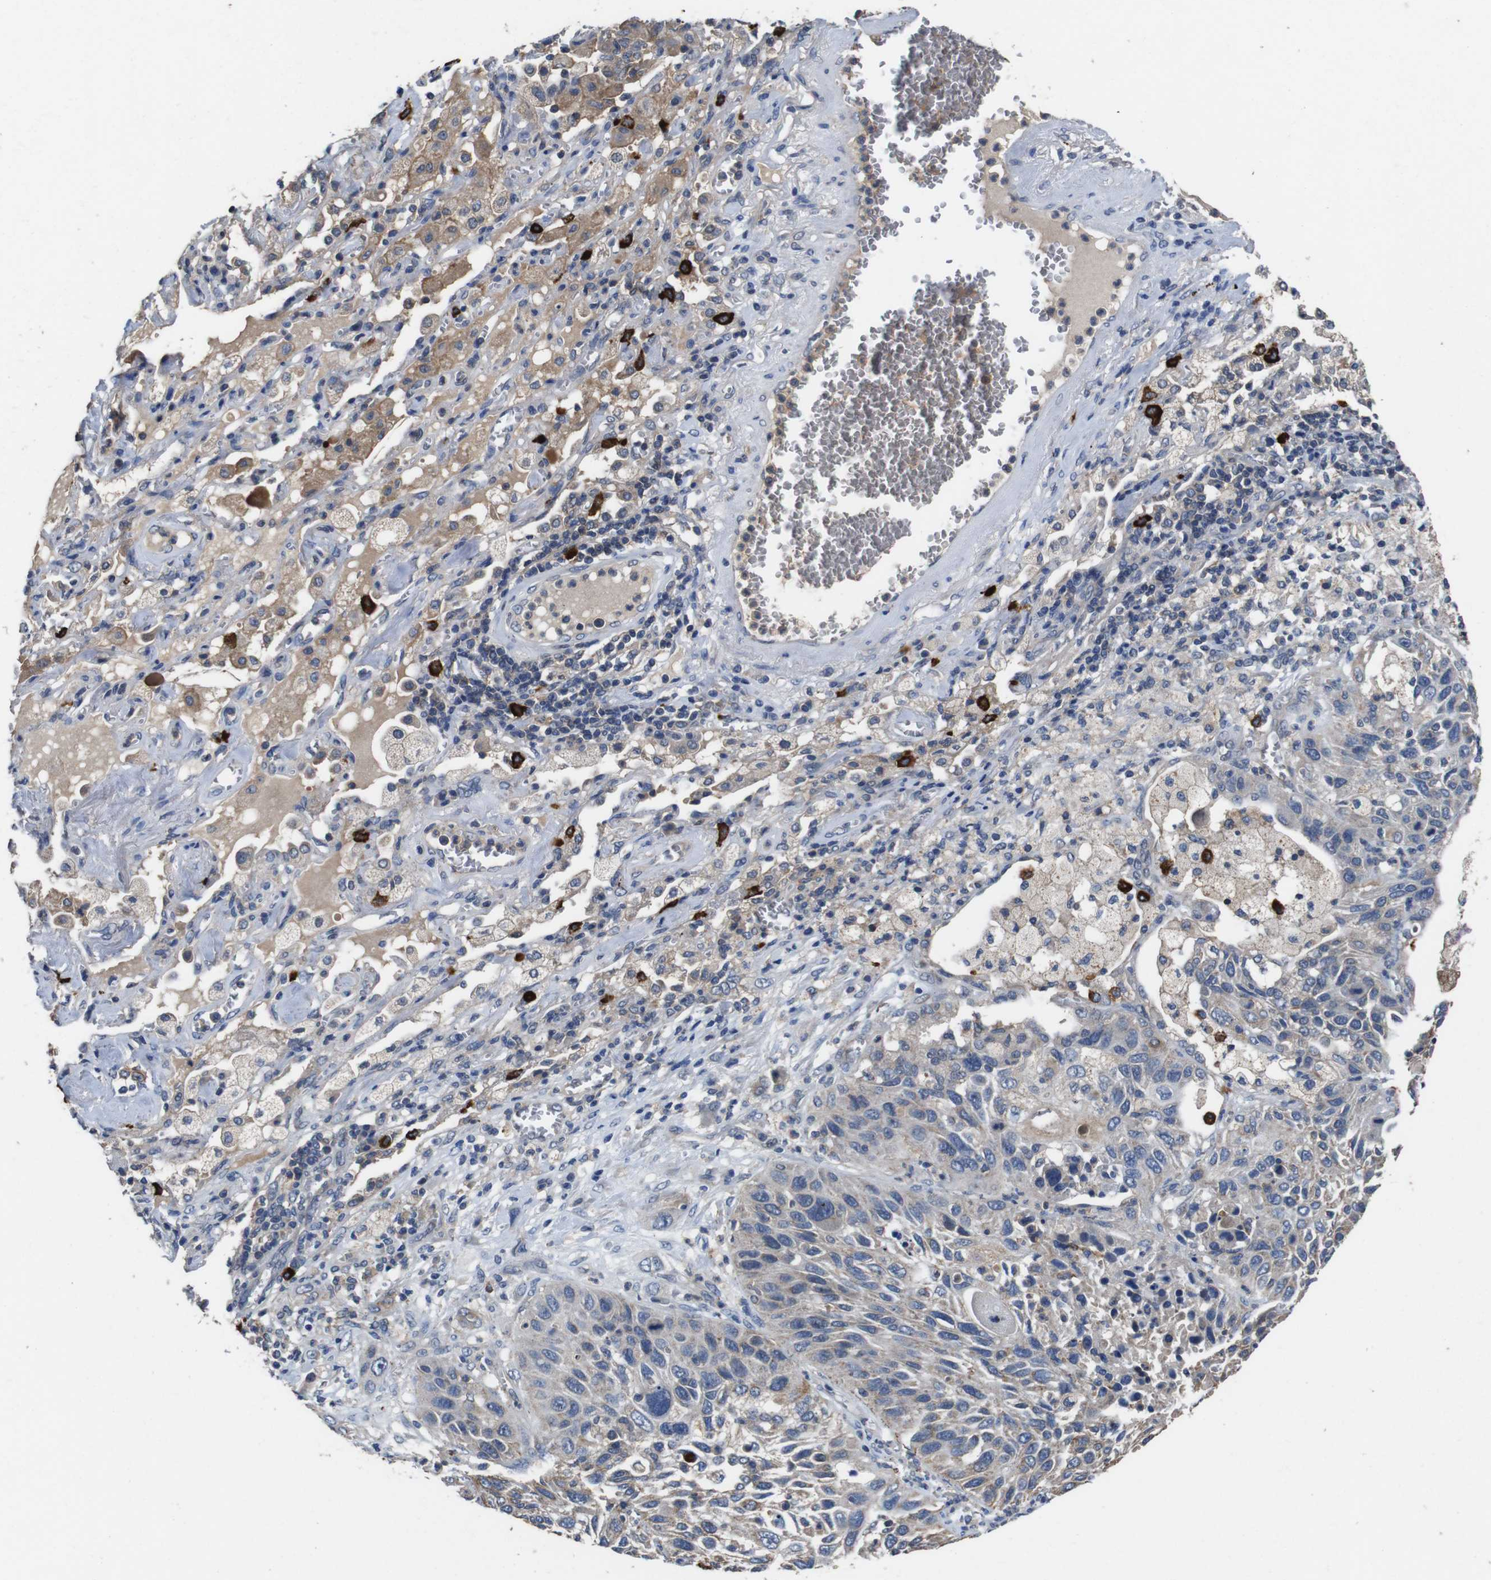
{"staining": {"intensity": "negative", "quantity": "none", "location": "none"}, "tissue": "lung cancer", "cell_type": "Tumor cells", "image_type": "cancer", "snomed": [{"axis": "morphology", "description": "Squamous cell carcinoma, NOS"}, {"axis": "topography", "description": "Lung"}], "caption": "Lung cancer was stained to show a protein in brown. There is no significant expression in tumor cells.", "gene": "GLIPR1", "patient": {"sex": "female", "age": 76}}